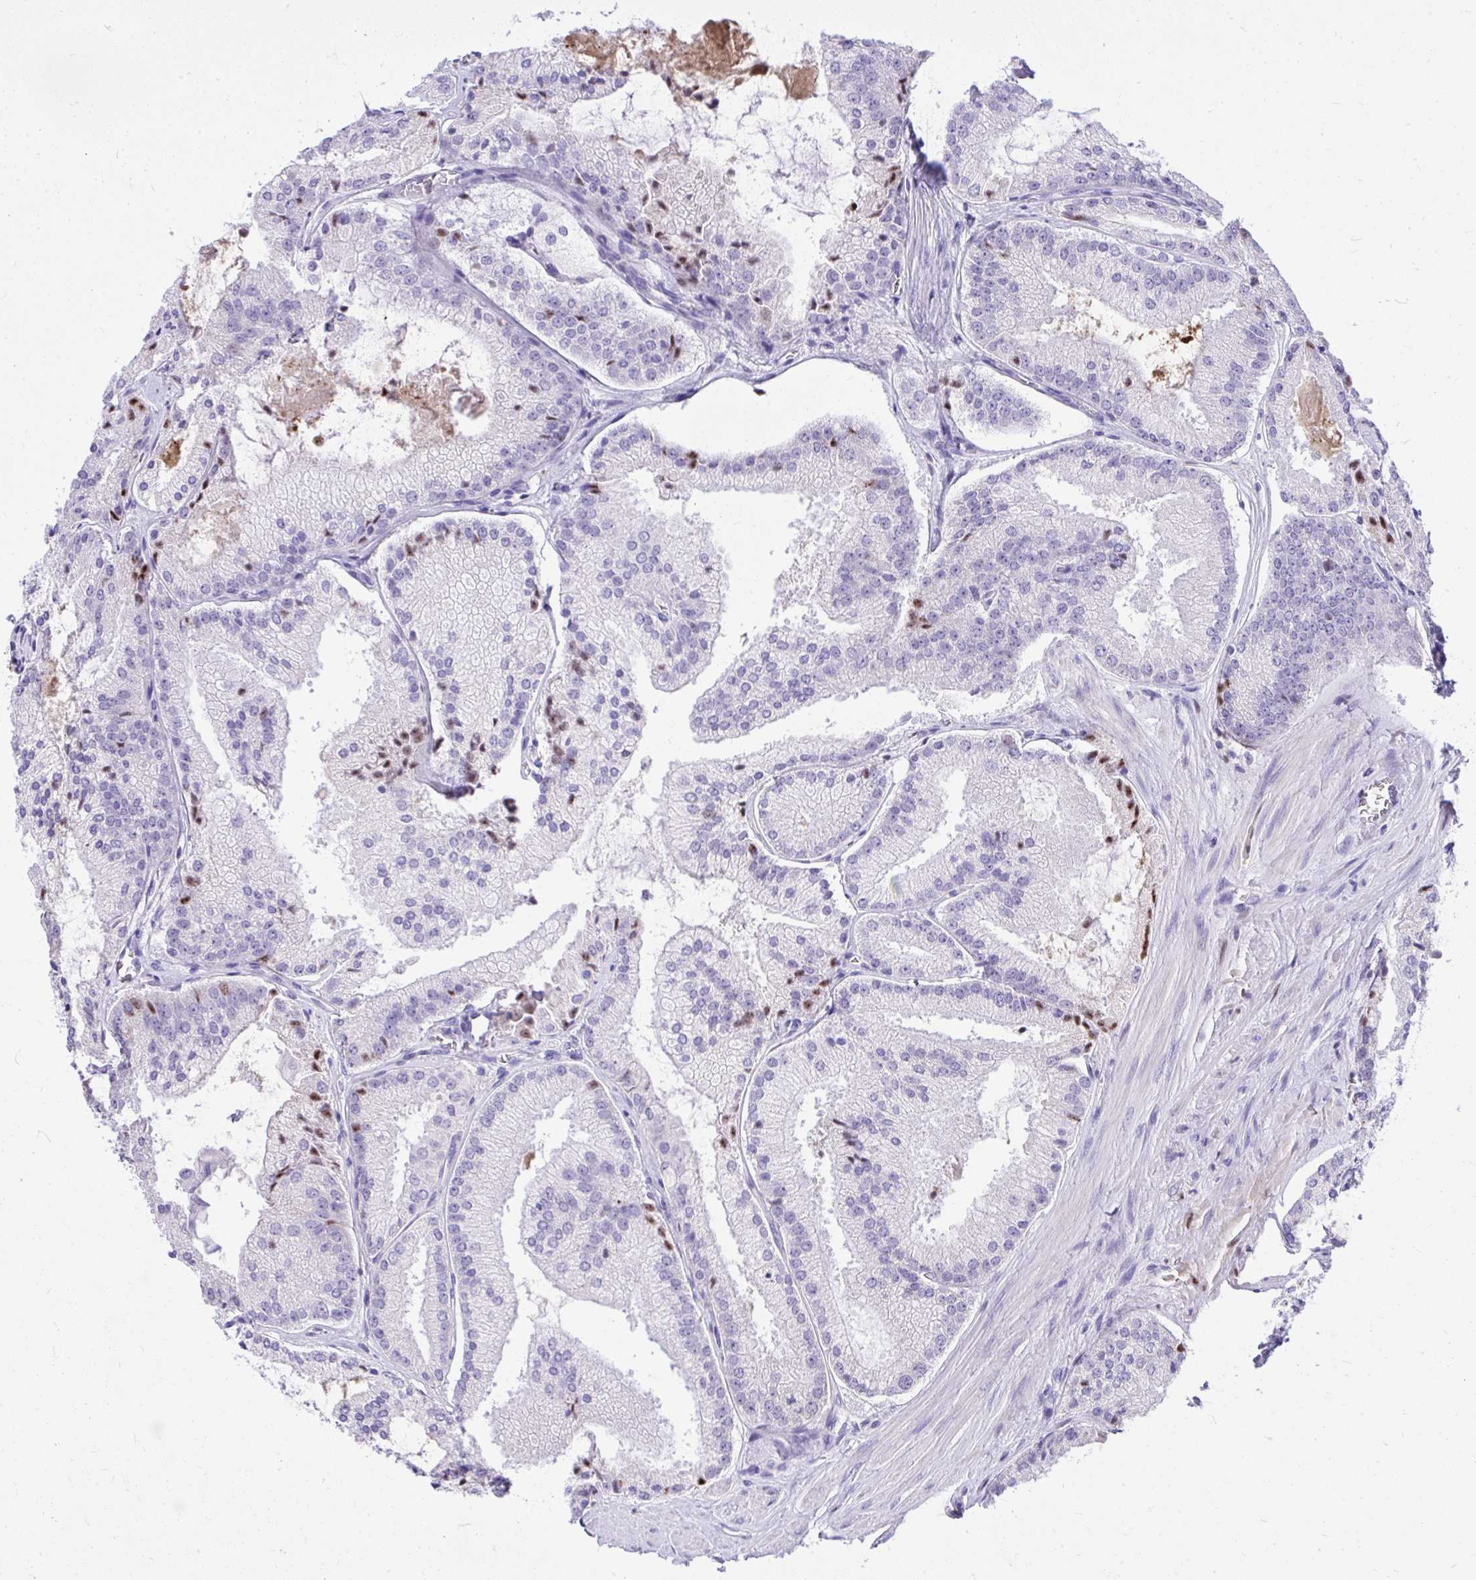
{"staining": {"intensity": "negative", "quantity": "none", "location": "none"}, "tissue": "prostate cancer", "cell_type": "Tumor cells", "image_type": "cancer", "snomed": [{"axis": "morphology", "description": "Adenocarcinoma, High grade"}, {"axis": "topography", "description": "Prostate"}], "caption": "The immunohistochemistry image has no significant expression in tumor cells of adenocarcinoma (high-grade) (prostate) tissue. (IHC, brightfield microscopy, high magnification).", "gene": "HRG", "patient": {"sex": "male", "age": 73}}